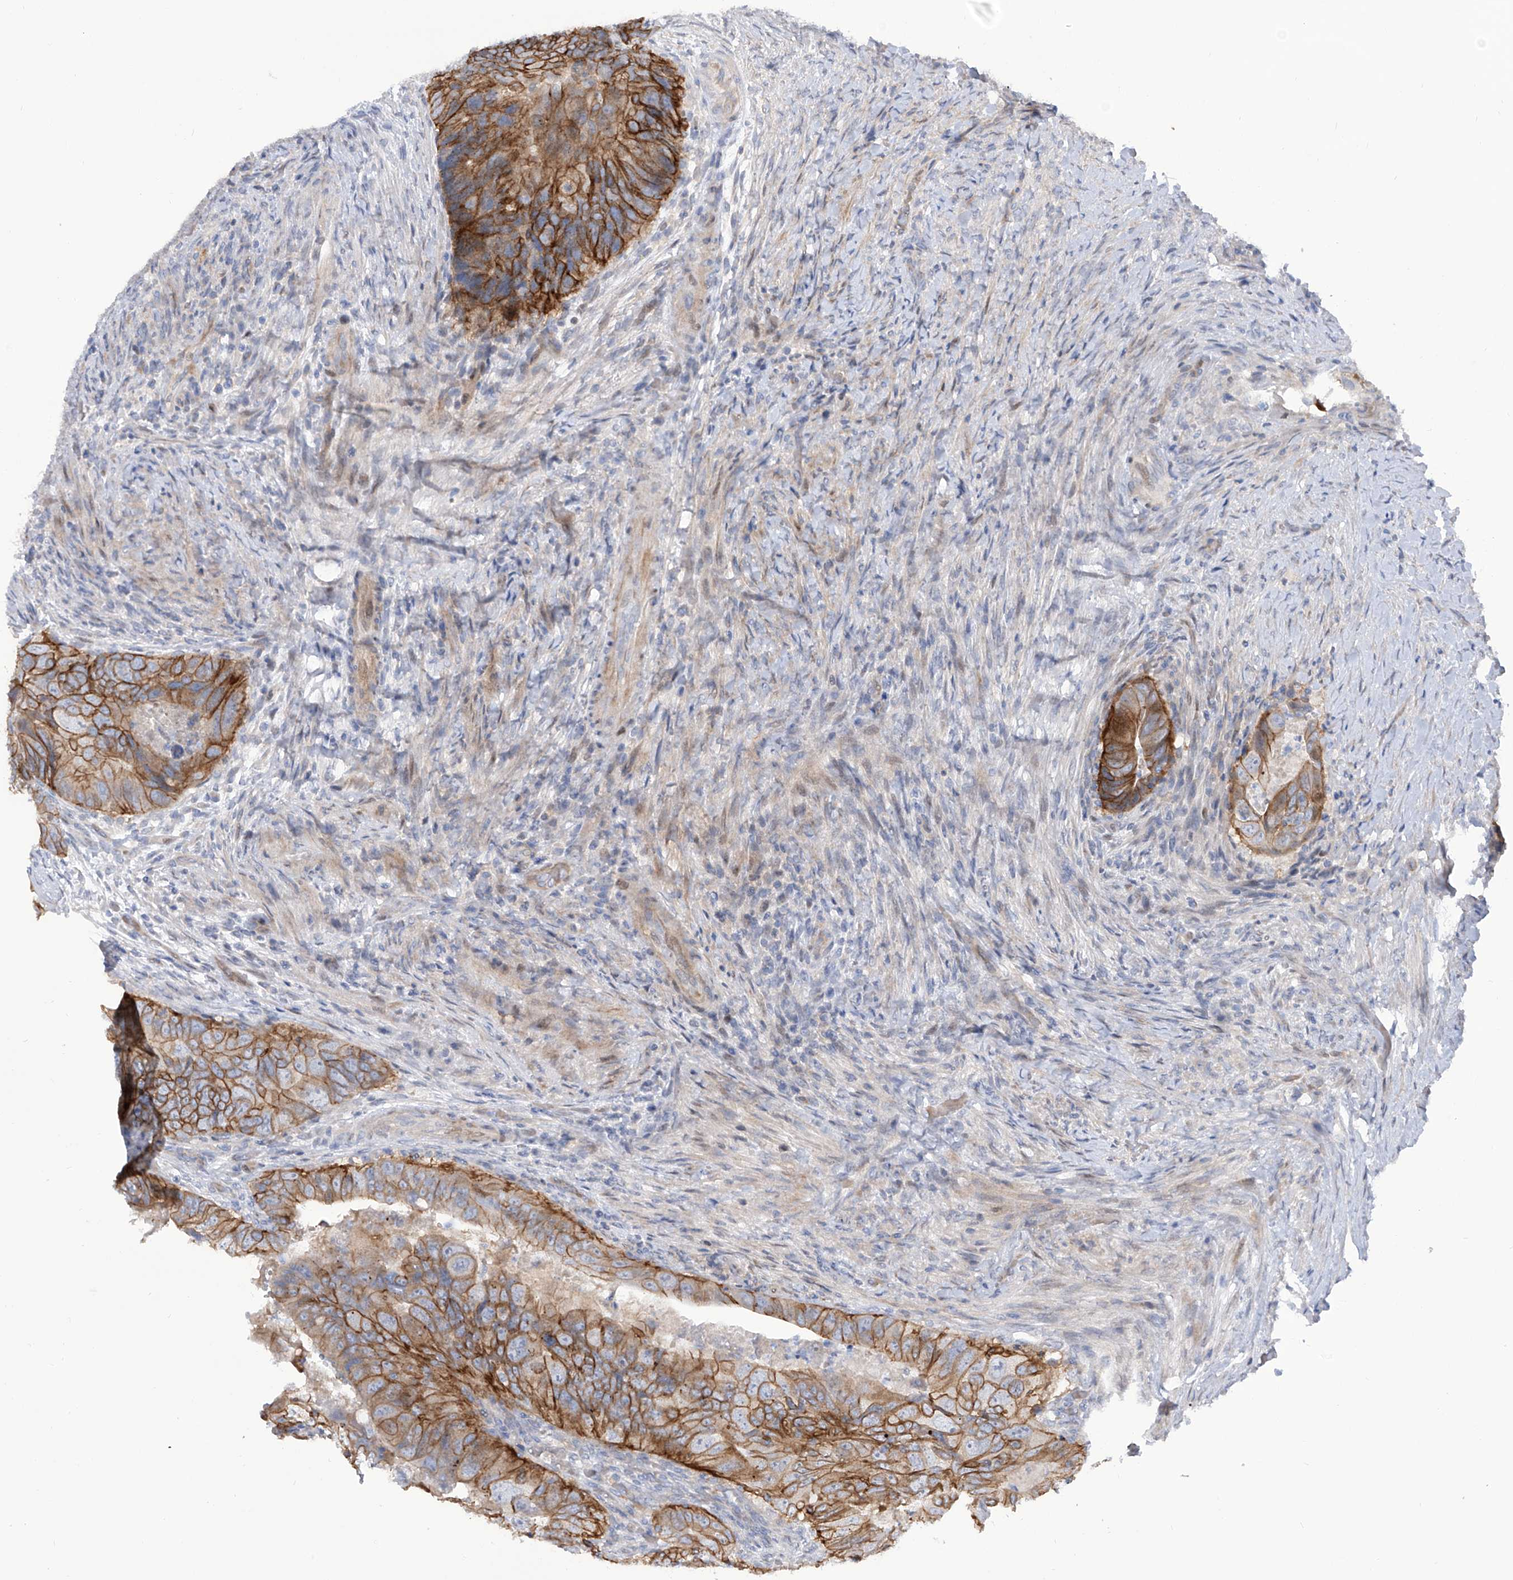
{"staining": {"intensity": "moderate", "quantity": ">75%", "location": "cytoplasmic/membranous"}, "tissue": "colorectal cancer", "cell_type": "Tumor cells", "image_type": "cancer", "snomed": [{"axis": "morphology", "description": "Adenocarcinoma, NOS"}, {"axis": "topography", "description": "Rectum"}], "caption": "Protein analysis of colorectal cancer (adenocarcinoma) tissue reveals moderate cytoplasmic/membranous expression in about >75% of tumor cells.", "gene": "LRRC1", "patient": {"sex": "male", "age": 63}}